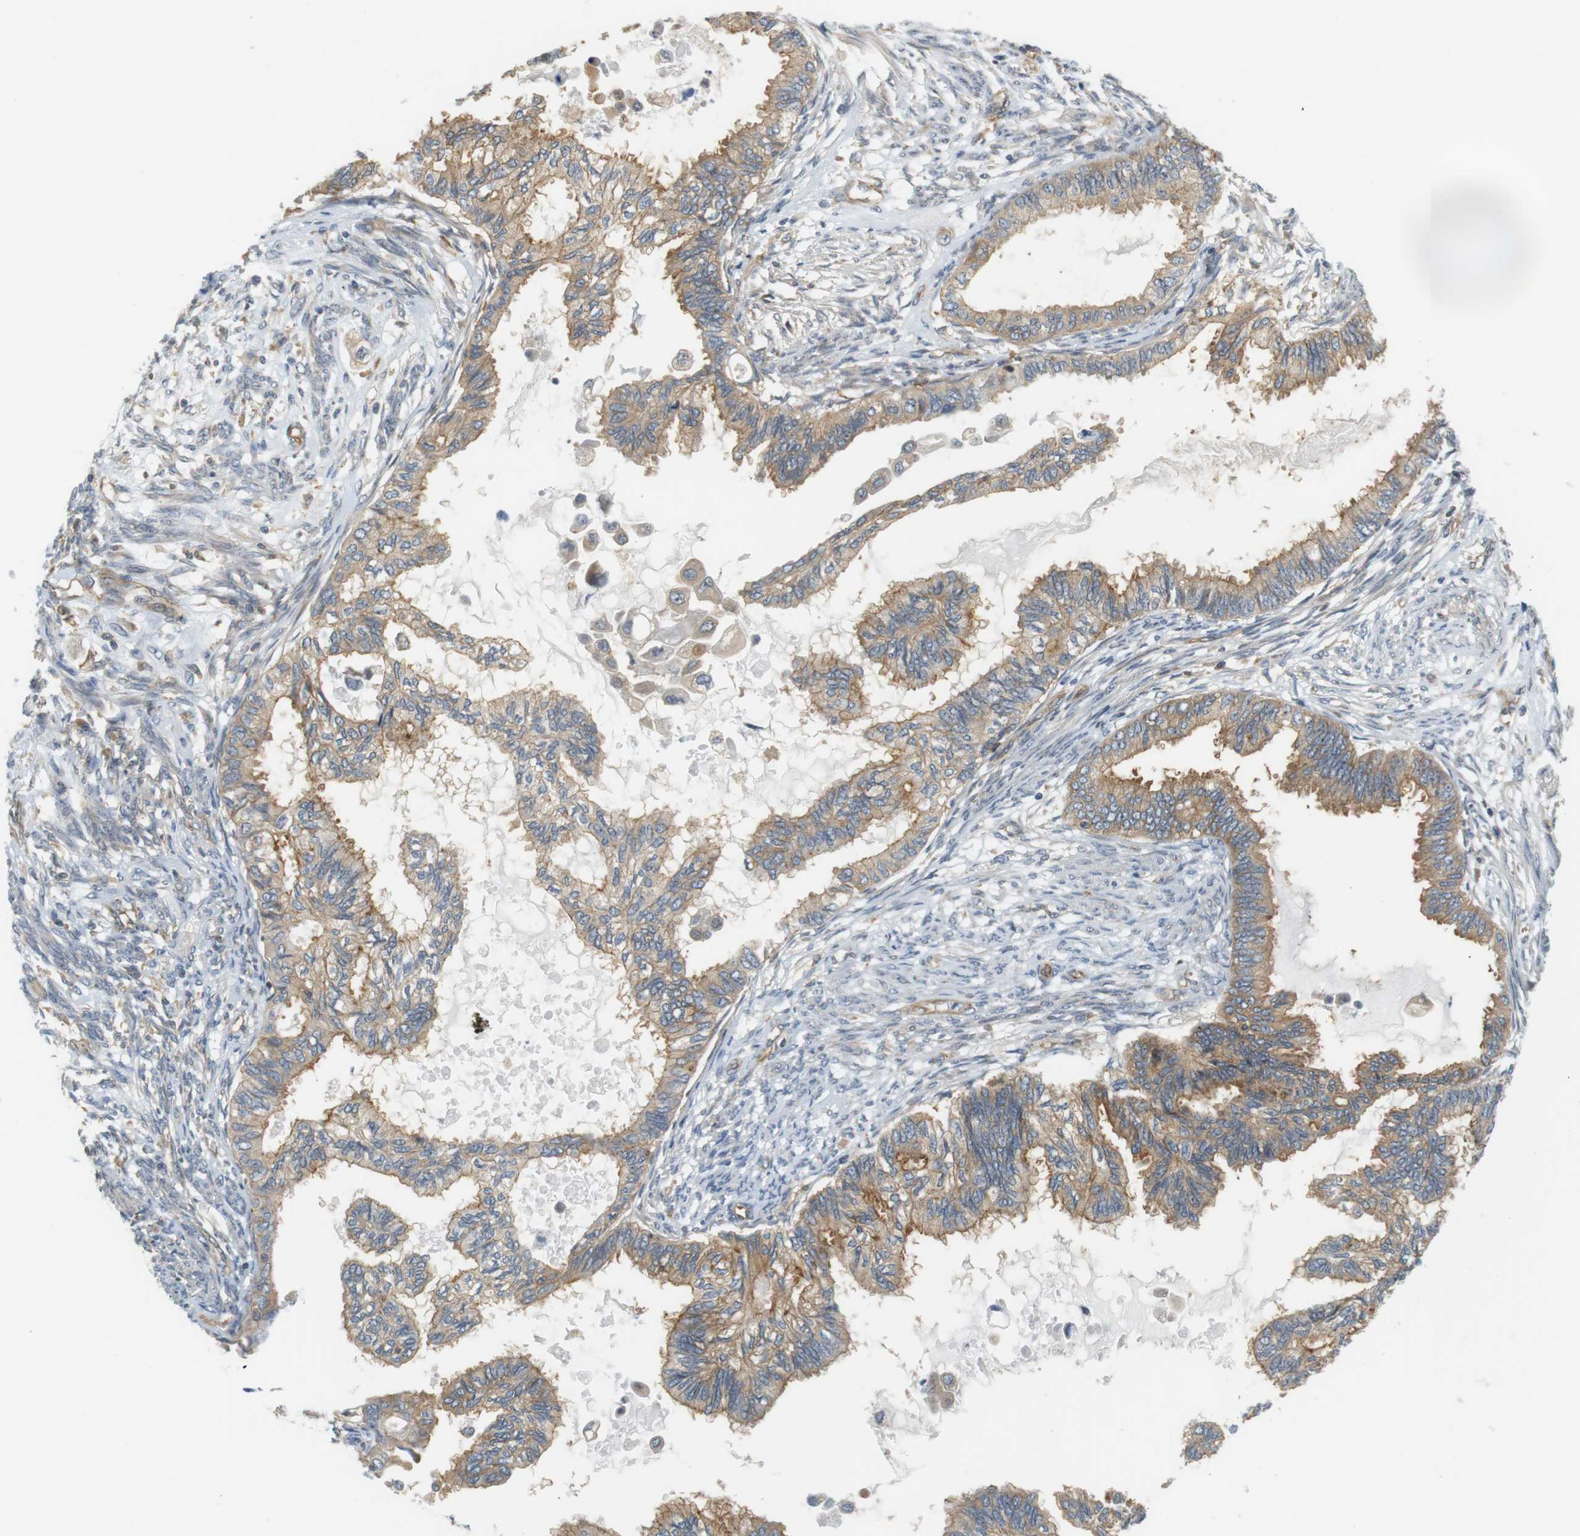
{"staining": {"intensity": "weak", "quantity": ">75%", "location": "cytoplasmic/membranous"}, "tissue": "cervical cancer", "cell_type": "Tumor cells", "image_type": "cancer", "snomed": [{"axis": "morphology", "description": "Normal tissue, NOS"}, {"axis": "morphology", "description": "Adenocarcinoma, NOS"}, {"axis": "topography", "description": "Cervix"}, {"axis": "topography", "description": "Endometrium"}], "caption": "Adenocarcinoma (cervical) stained with a protein marker exhibits weak staining in tumor cells.", "gene": "SH3GLB1", "patient": {"sex": "female", "age": 86}}